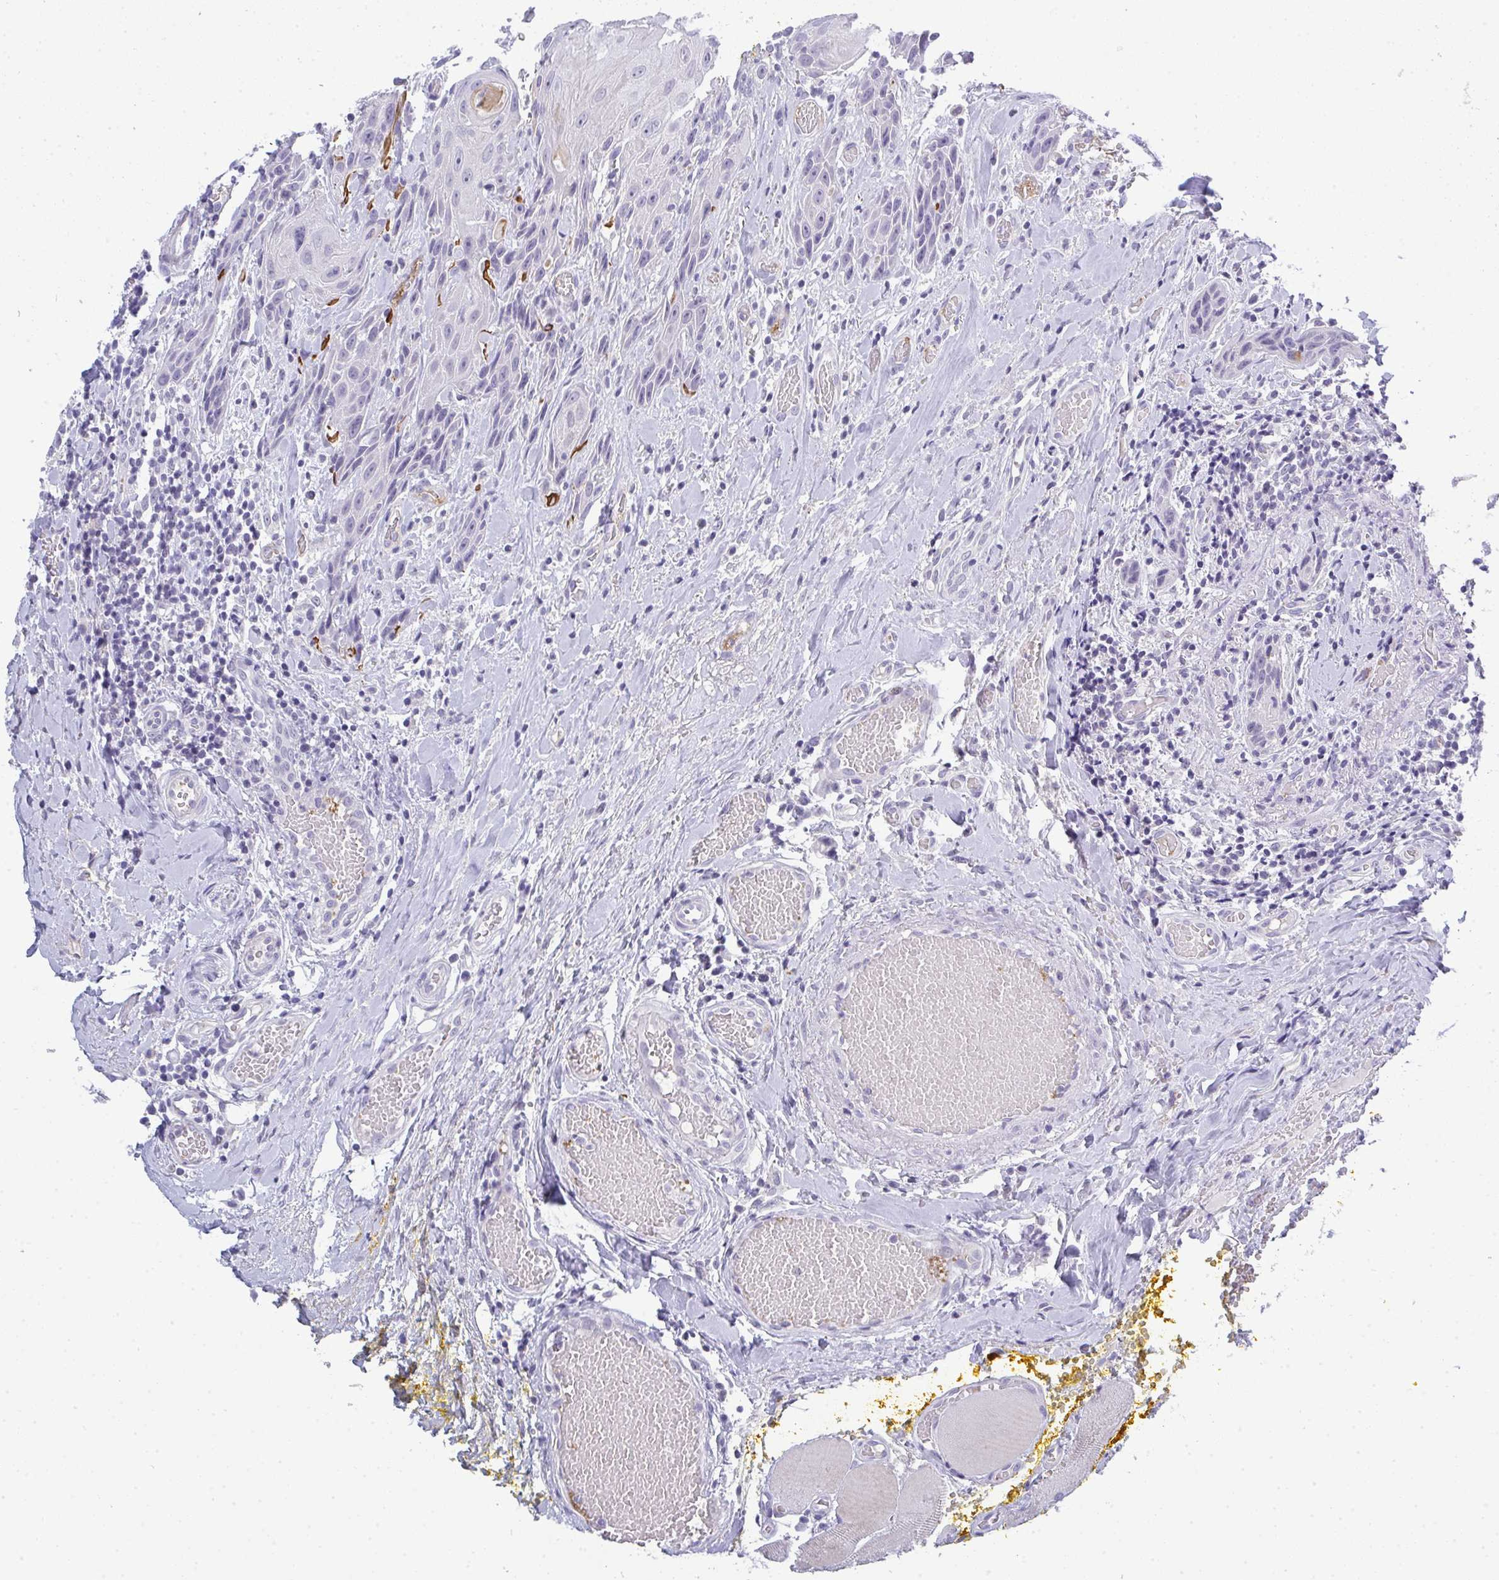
{"staining": {"intensity": "negative", "quantity": "none", "location": "none"}, "tissue": "head and neck cancer", "cell_type": "Tumor cells", "image_type": "cancer", "snomed": [{"axis": "morphology", "description": "Squamous cell carcinoma, NOS"}, {"axis": "topography", "description": "Oral tissue"}, {"axis": "topography", "description": "Head-Neck"}], "caption": "DAB (3,3'-diaminobenzidine) immunohistochemical staining of human squamous cell carcinoma (head and neck) demonstrates no significant expression in tumor cells.", "gene": "TMEM82", "patient": {"sex": "male", "age": 49}}